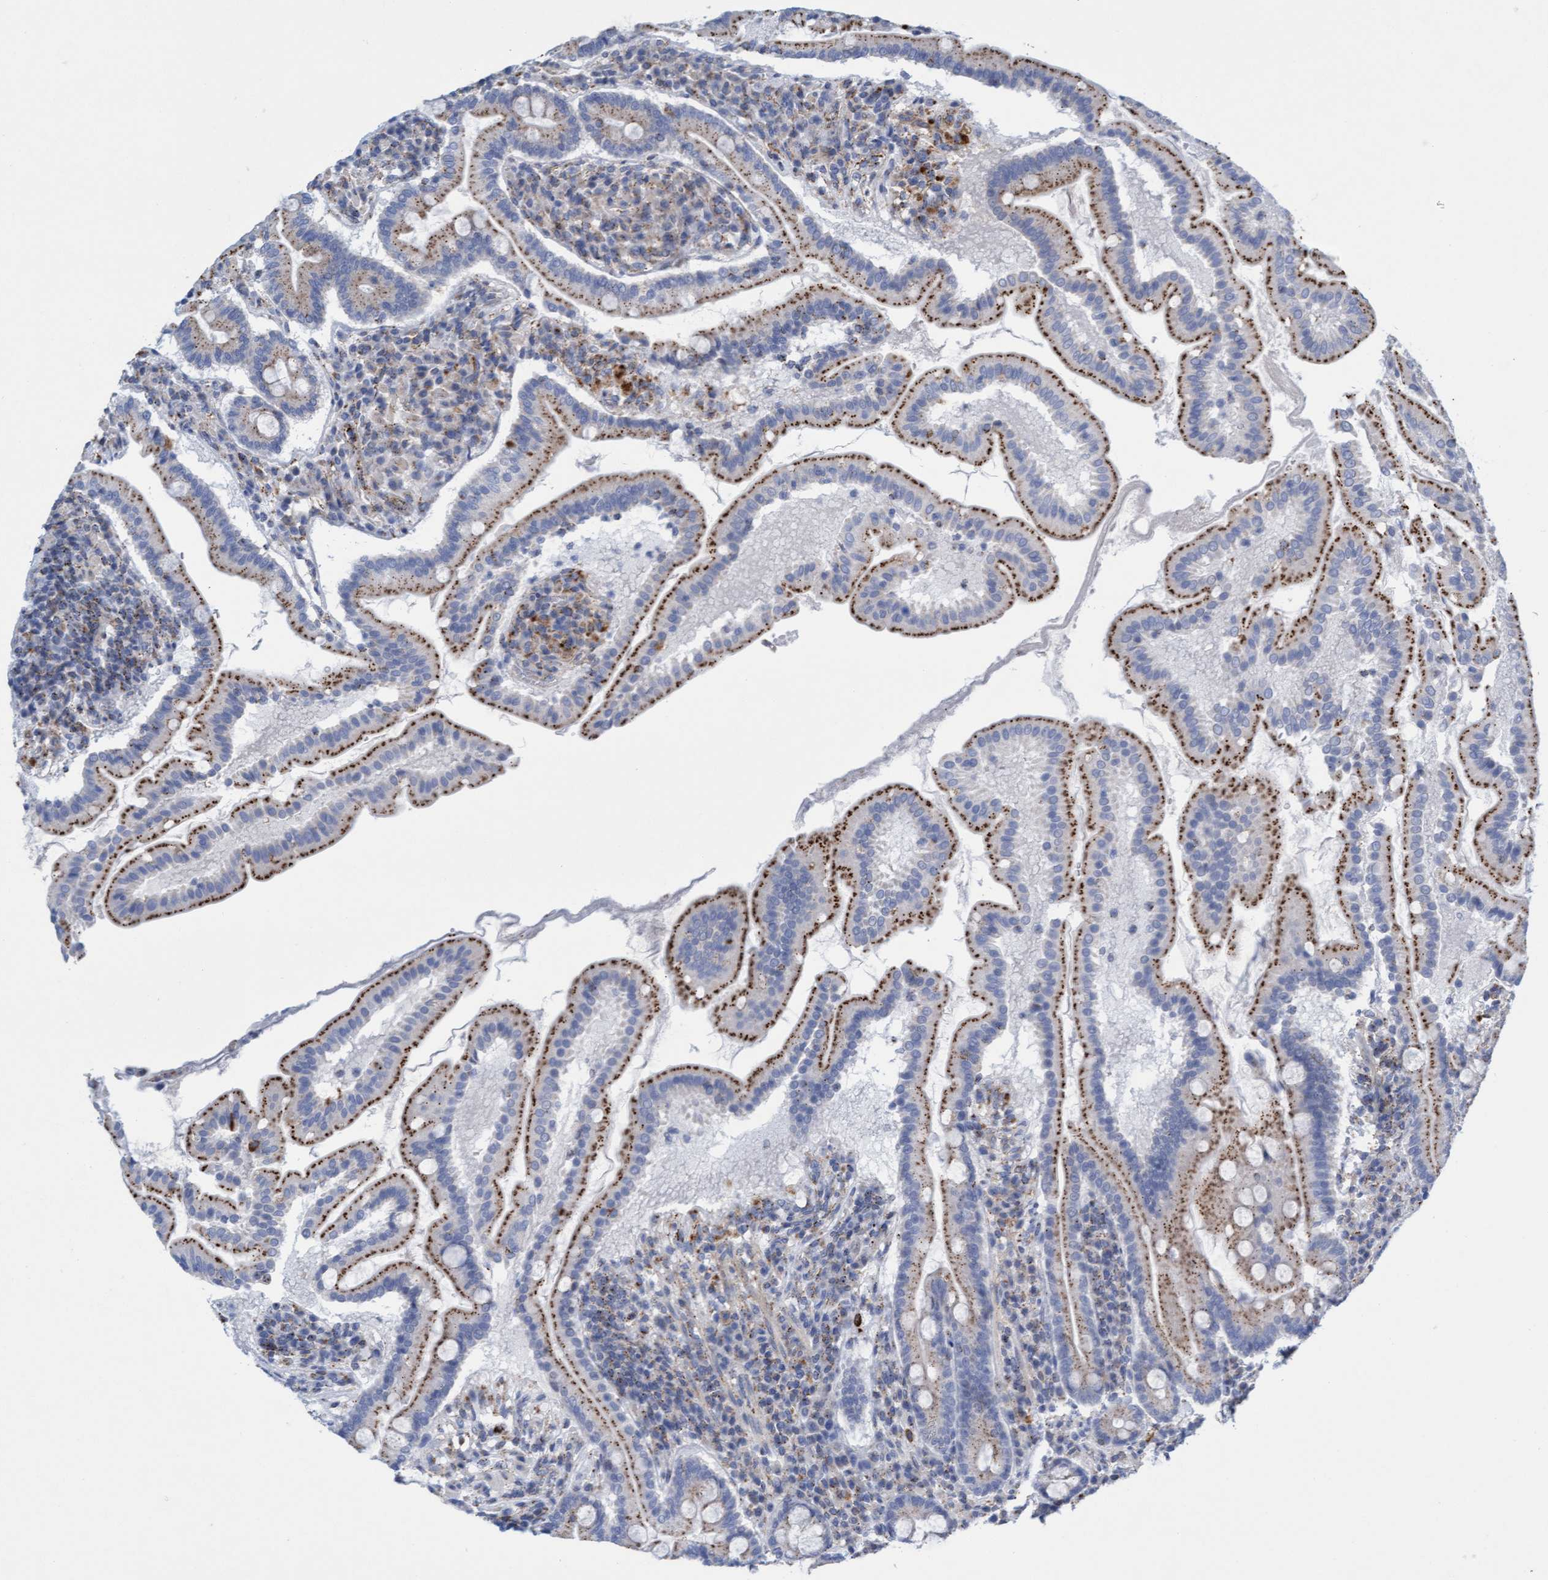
{"staining": {"intensity": "moderate", "quantity": ">75%", "location": "cytoplasmic/membranous"}, "tissue": "duodenum", "cell_type": "Glandular cells", "image_type": "normal", "snomed": [{"axis": "morphology", "description": "Normal tissue, NOS"}, {"axis": "topography", "description": "Duodenum"}], "caption": "Immunohistochemistry (IHC) micrograph of unremarkable duodenum: duodenum stained using IHC exhibits medium levels of moderate protein expression localized specifically in the cytoplasmic/membranous of glandular cells, appearing as a cytoplasmic/membranous brown color.", "gene": "SGSH", "patient": {"sex": "male", "age": 50}}